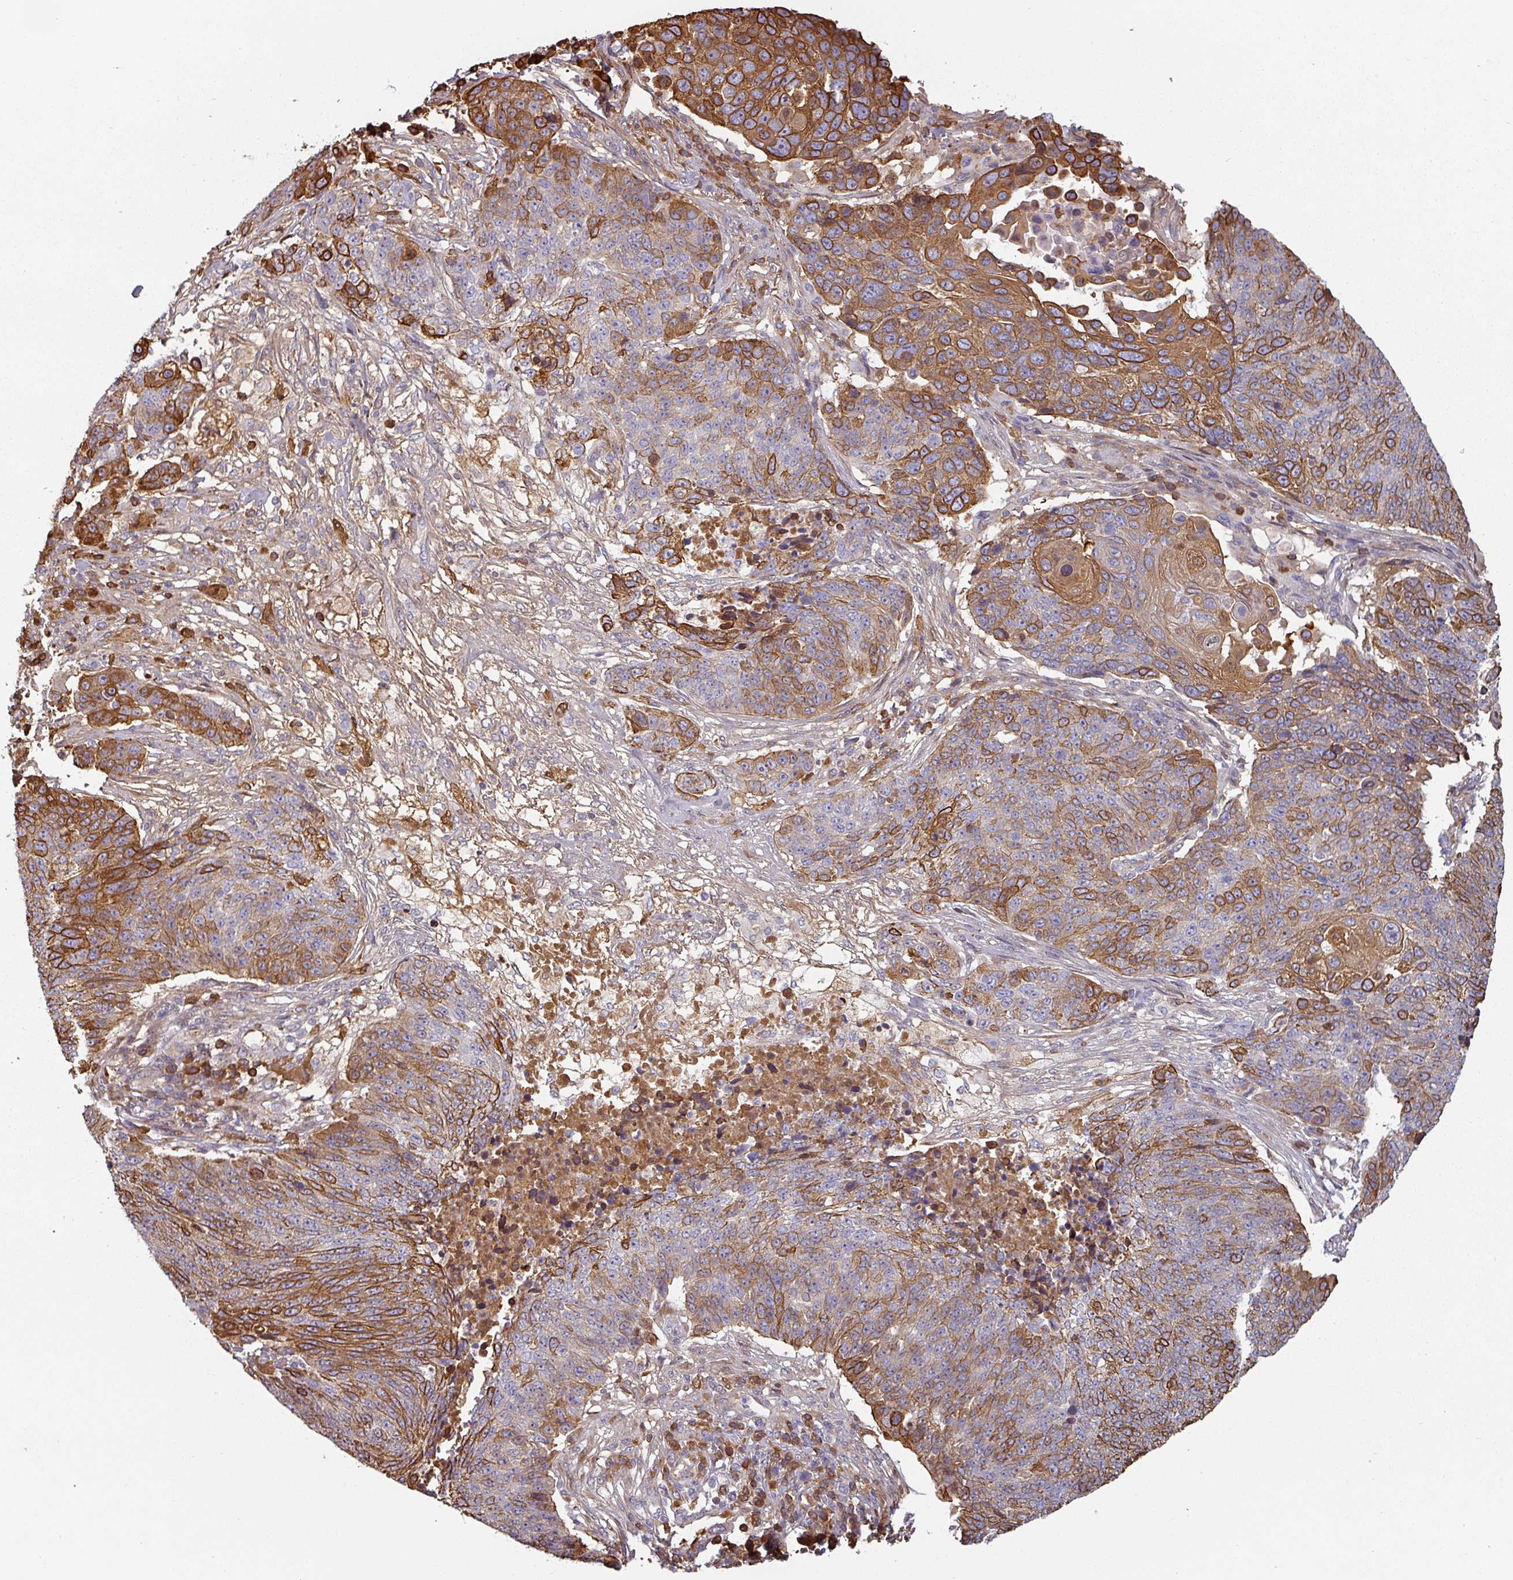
{"staining": {"intensity": "moderate", "quantity": "25%-75%", "location": "cytoplasmic/membranous"}, "tissue": "lung cancer", "cell_type": "Tumor cells", "image_type": "cancer", "snomed": [{"axis": "morphology", "description": "Normal tissue, NOS"}, {"axis": "morphology", "description": "Squamous cell carcinoma, NOS"}, {"axis": "topography", "description": "Lymph node"}, {"axis": "topography", "description": "Lung"}], "caption": "Tumor cells show medium levels of moderate cytoplasmic/membranous positivity in approximately 25%-75% of cells in lung cancer. The staining was performed using DAB (3,3'-diaminobenzidine) to visualize the protein expression in brown, while the nuclei were stained in blue with hematoxylin (Magnification: 20x).", "gene": "CEP78", "patient": {"sex": "male", "age": 66}}